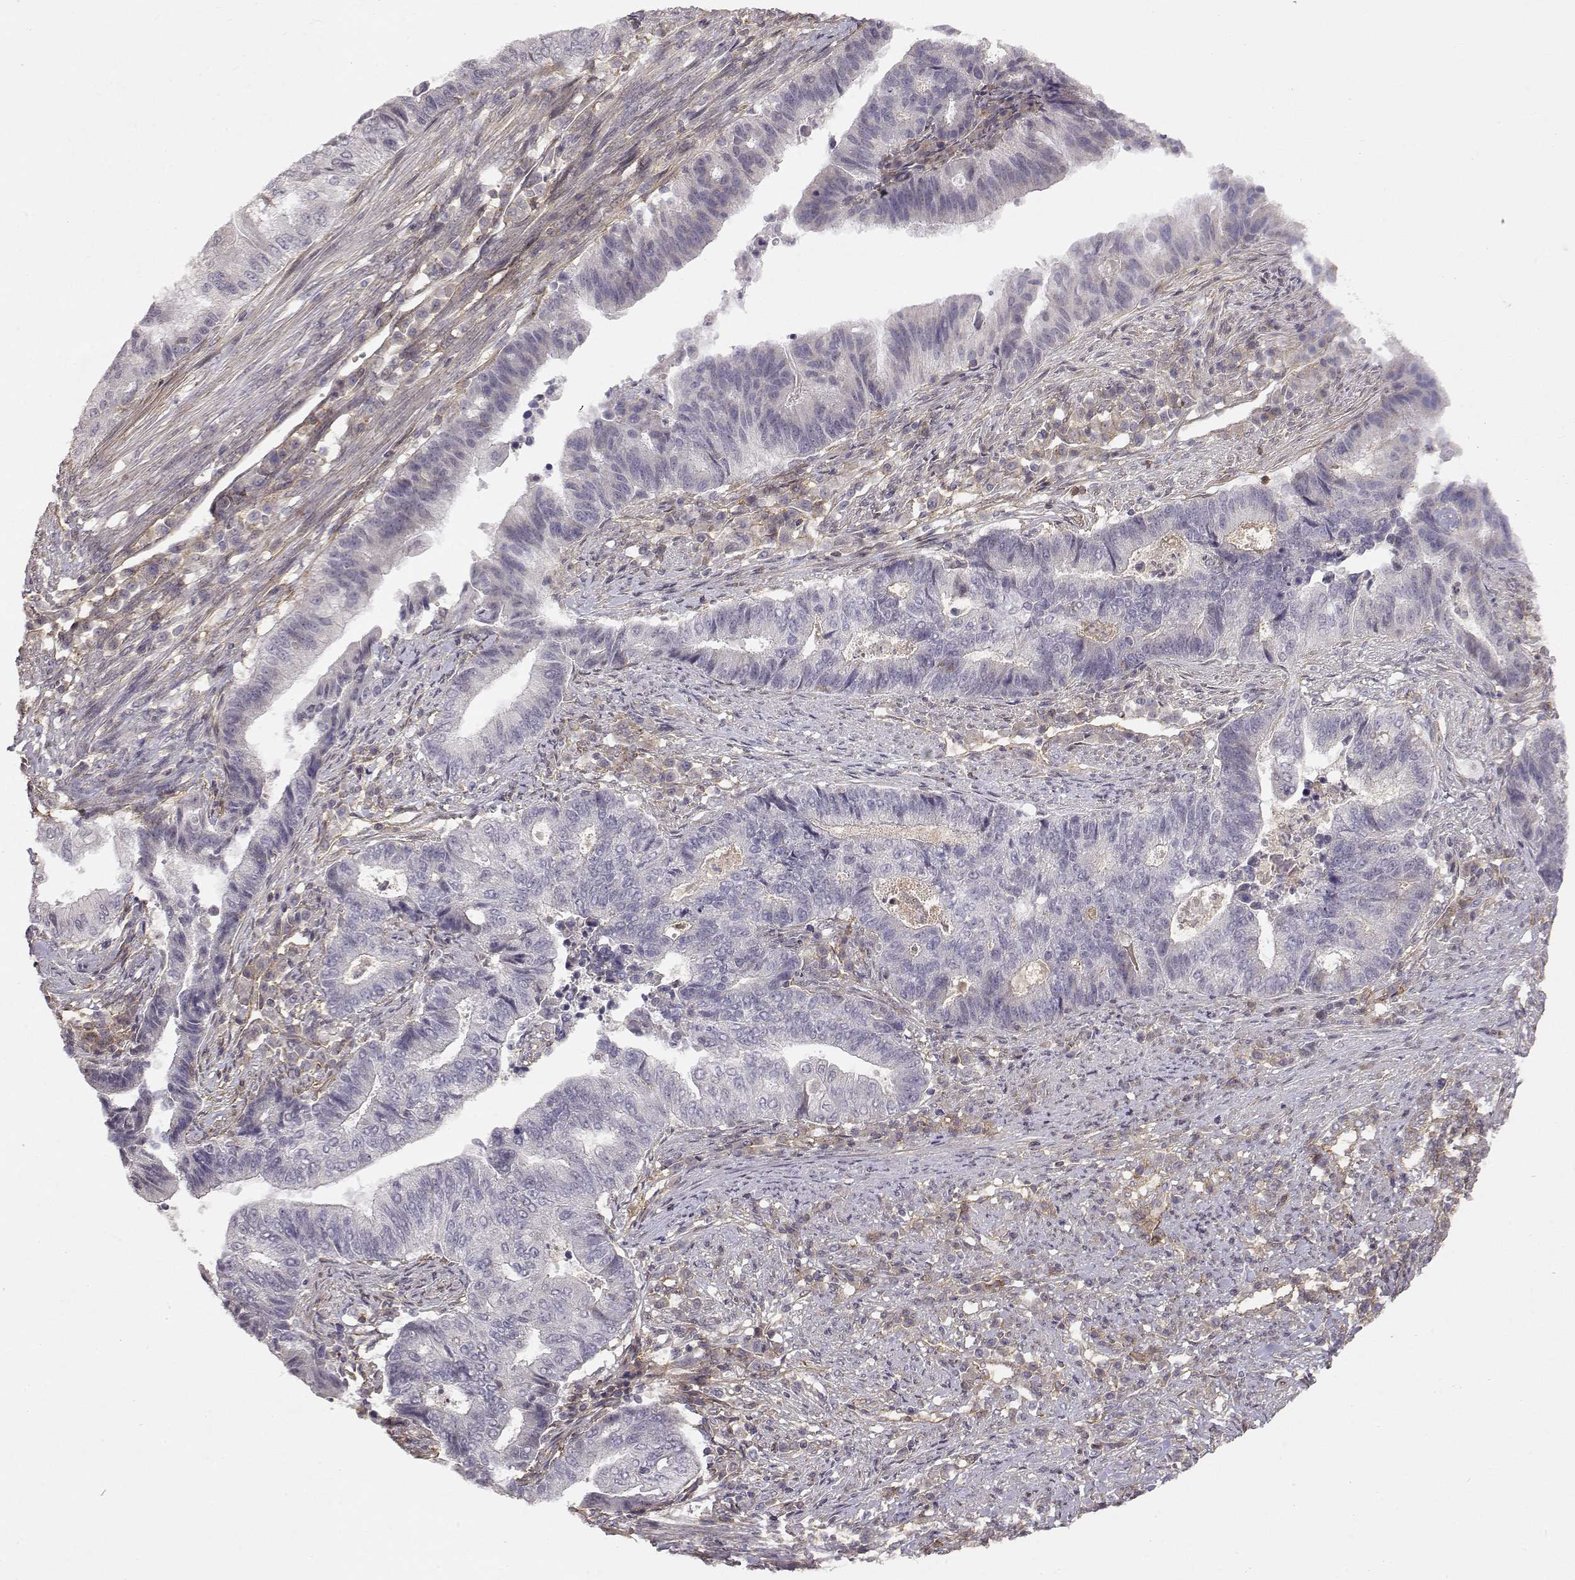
{"staining": {"intensity": "negative", "quantity": "none", "location": "none"}, "tissue": "endometrial cancer", "cell_type": "Tumor cells", "image_type": "cancer", "snomed": [{"axis": "morphology", "description": "Adenocarcinoma, NOS"}, {"axis": "topography", "description": "Uterus"}, {"axis": "topography", "description": "Endometrium"}], "caption": "Histopathology image shows no protein staining in tumor cells of endometrial cancer (adenocarcinoma) tissue.", "gene": "IFITM1", "patient": {"sex": "female", "age": 54}}